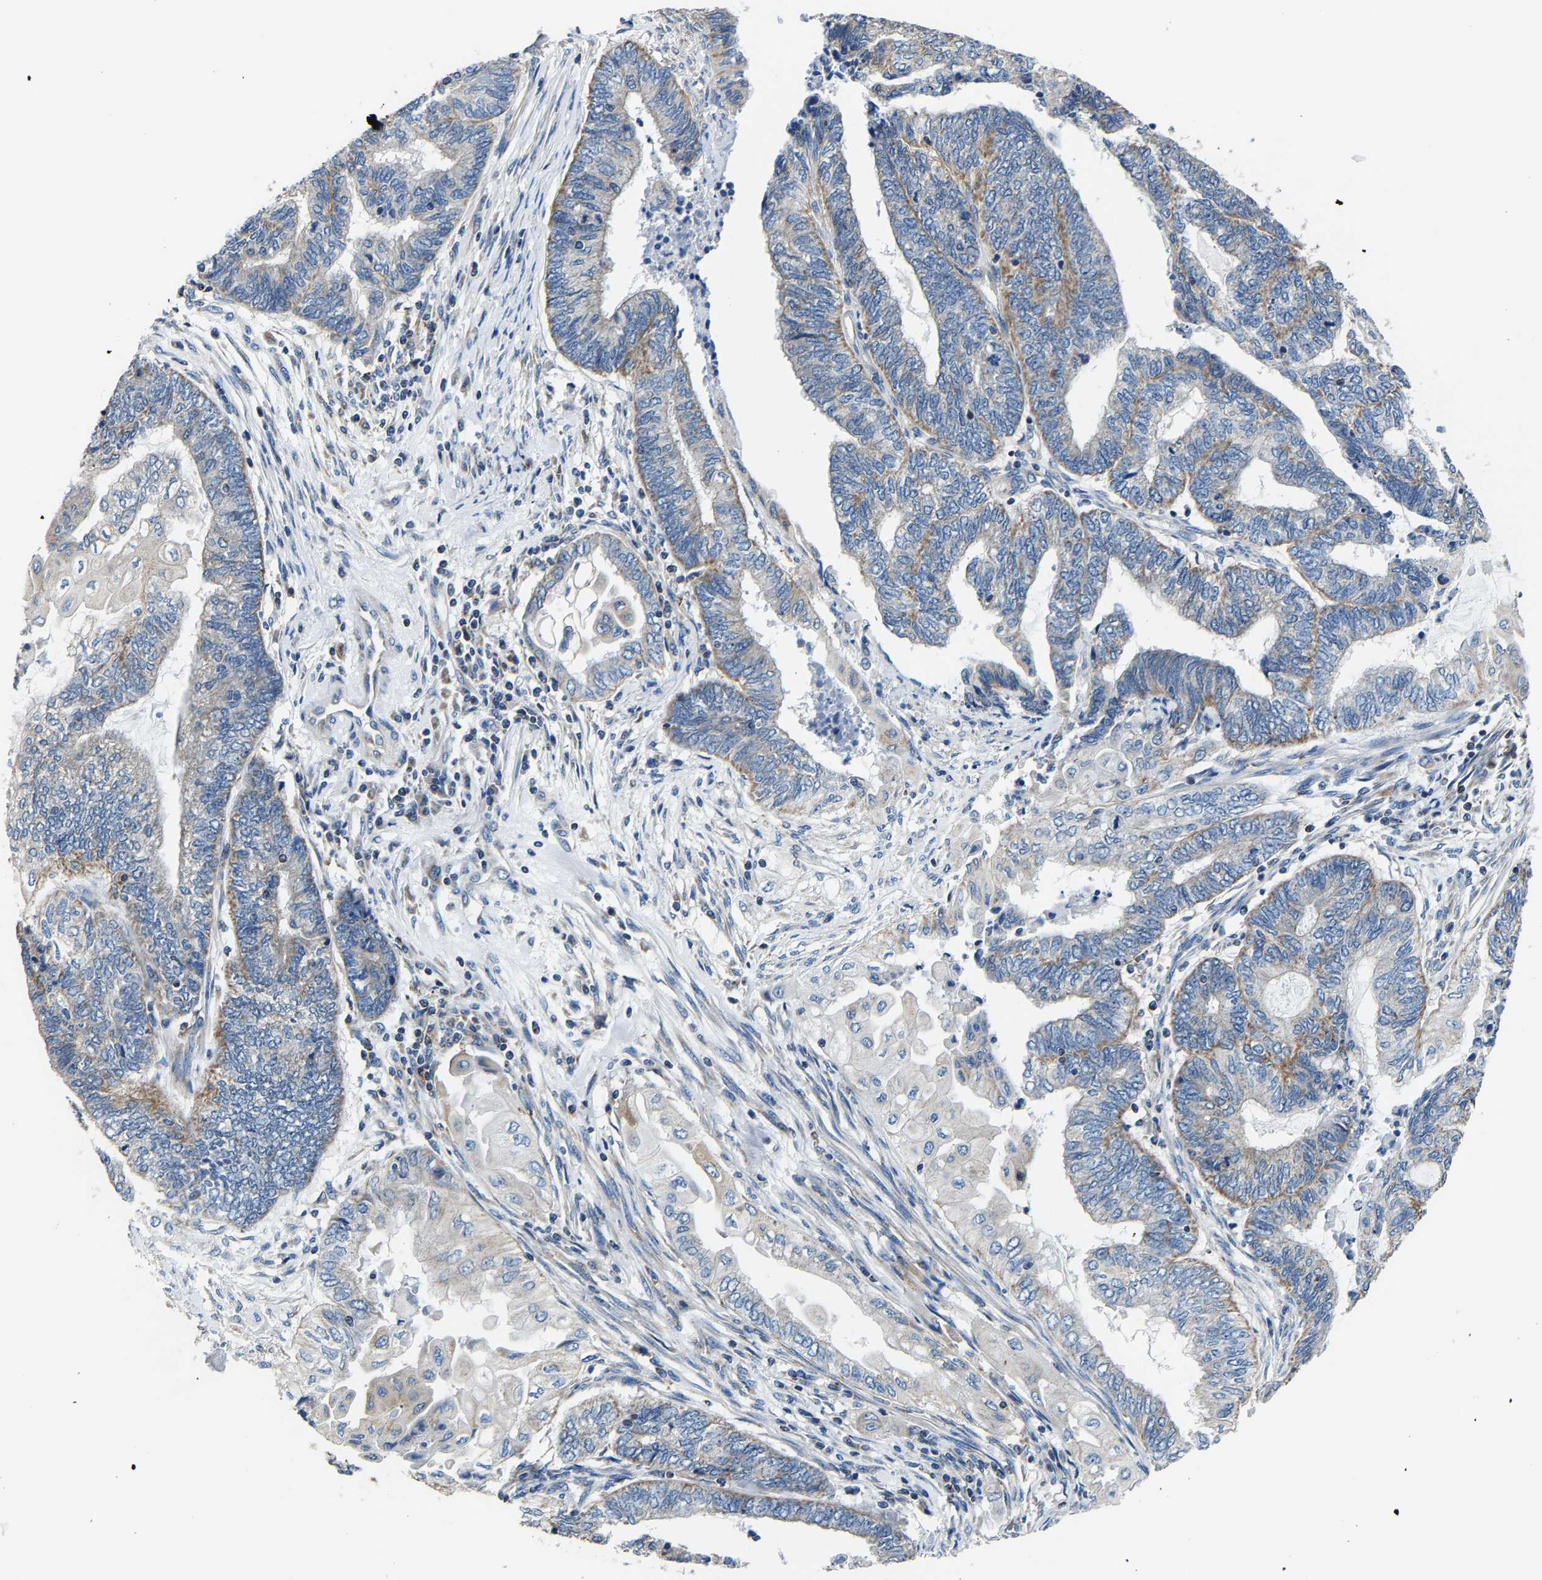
{"staining": {"intensity": "negative", "quantity": "none", "location": "none"}, "tissue": "endometrial cancer", "cell_type": "Tumor cells", "image_type": "cancer", "snomed": [{"axis": "morphology", "description": "Adenocarcinoma, NOS"}, {"axis": "topography", "description": "Uterus"}, {"axis": "topography", "description": "Endometrium"}], "caption": "Image shows no protein expression in tumor cells of endometrial adenocarcinoma tissue. Nuclei are stained in blue.", "gene": "AGK", "patient": {"sex": "female", "age": 70}}